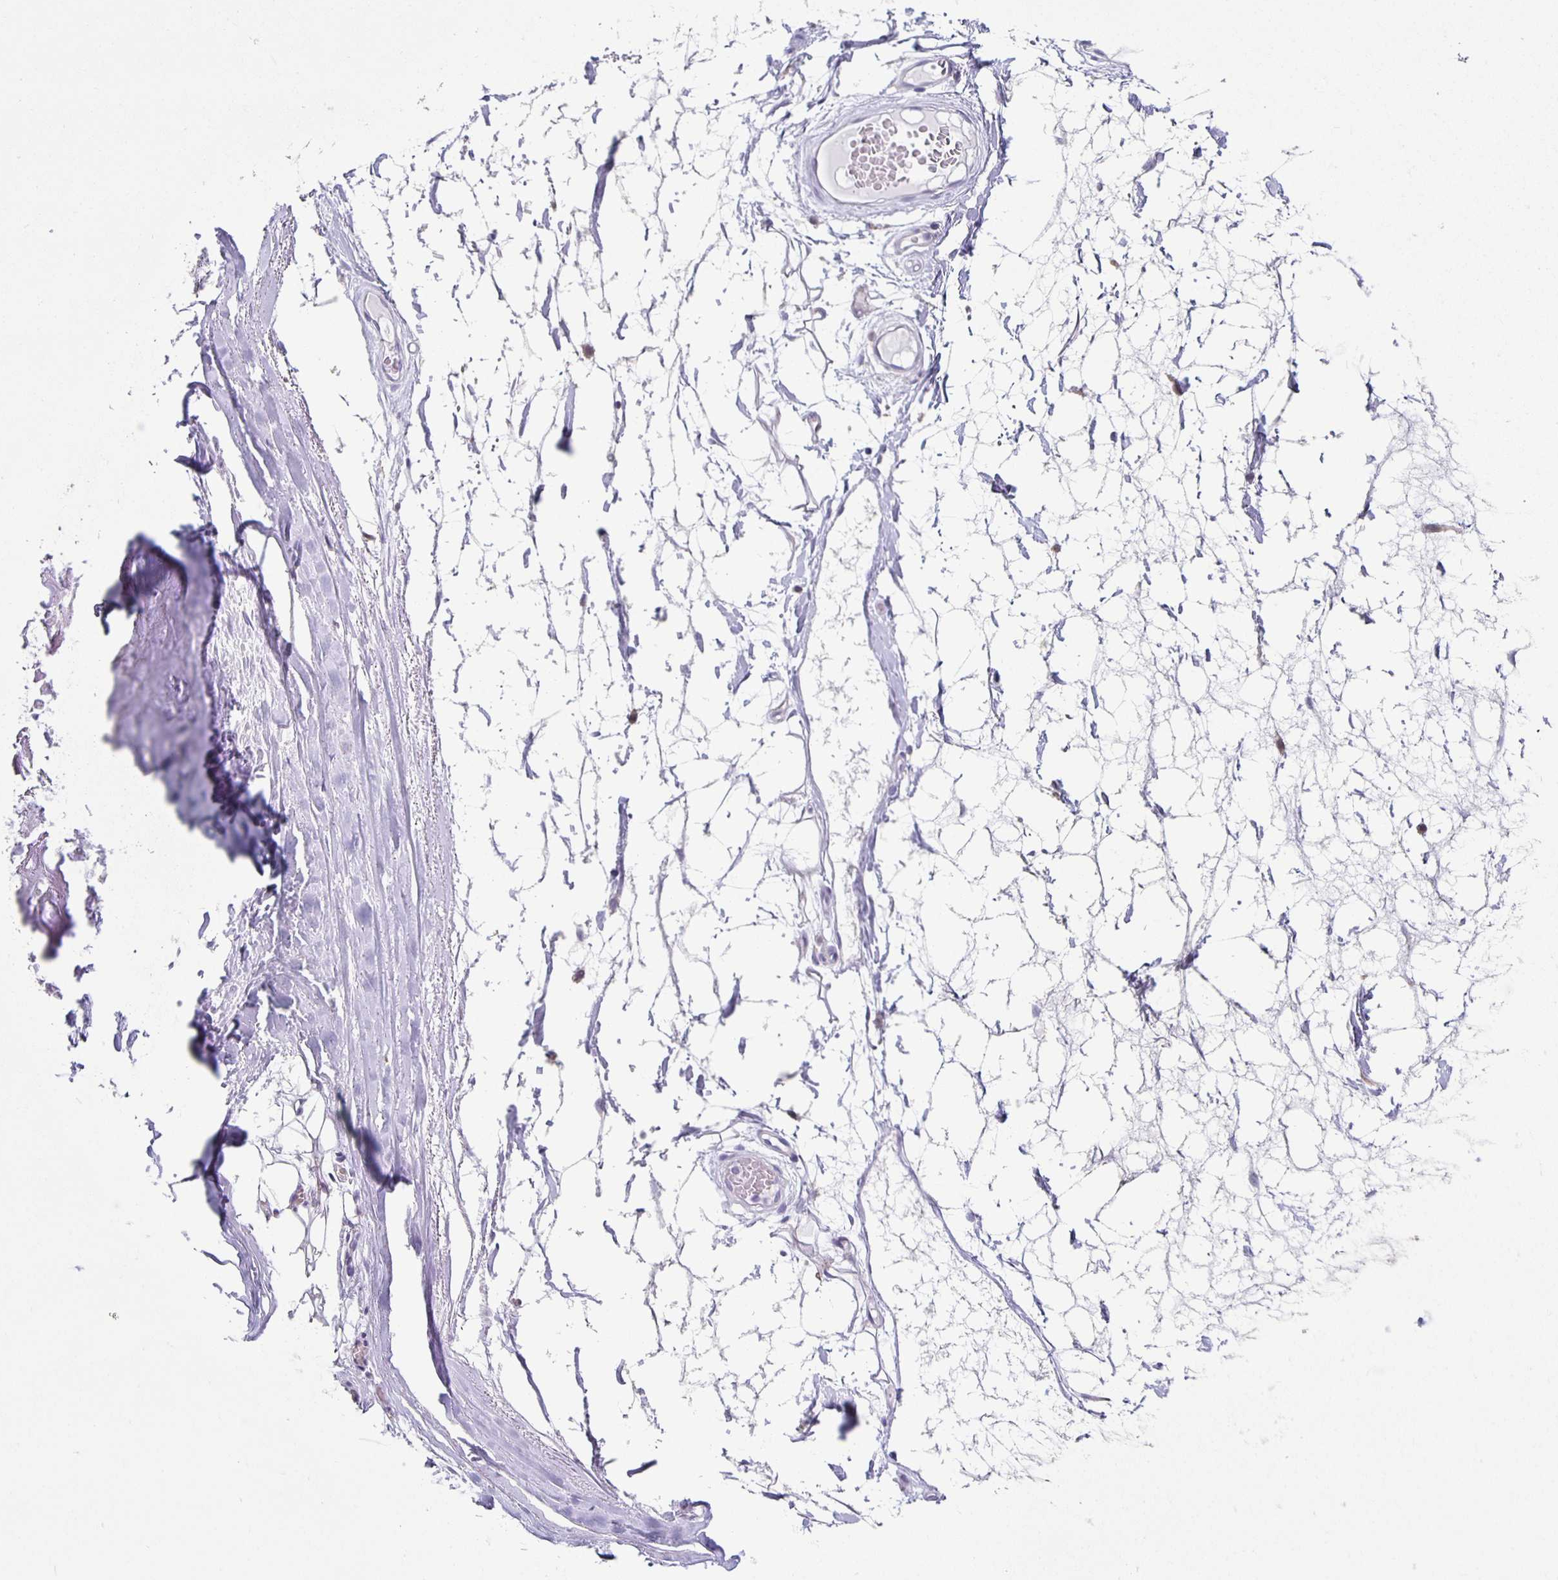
{"staining": {"intensity": "negative", "quantity": "none", "location": "none"}, "tissue": "adipose tissue", "cell_type": "Adipocytes", "image_type": "normal", "snomed": [{"axis": "morphology", "description": "Normal tissue, NOS"}, {"axis": "topography", "description": "Lymph node"}, {"axis": "topography", "description": "Cartilage tissue"}, {"axis": "topography", "description": "Nasopharynx"}], "caption": "Adipocytes are negative for brown protein staining in normal adipose tissue. (Stains: DAB (3,3'-diaminobenzidine) immunohistochemistry with hematoxylin counter stain, Microscopy: brightfield microscopy at high magnification).", "gene": "TPPP", "patient": {"sex": "male", "age": 63}}